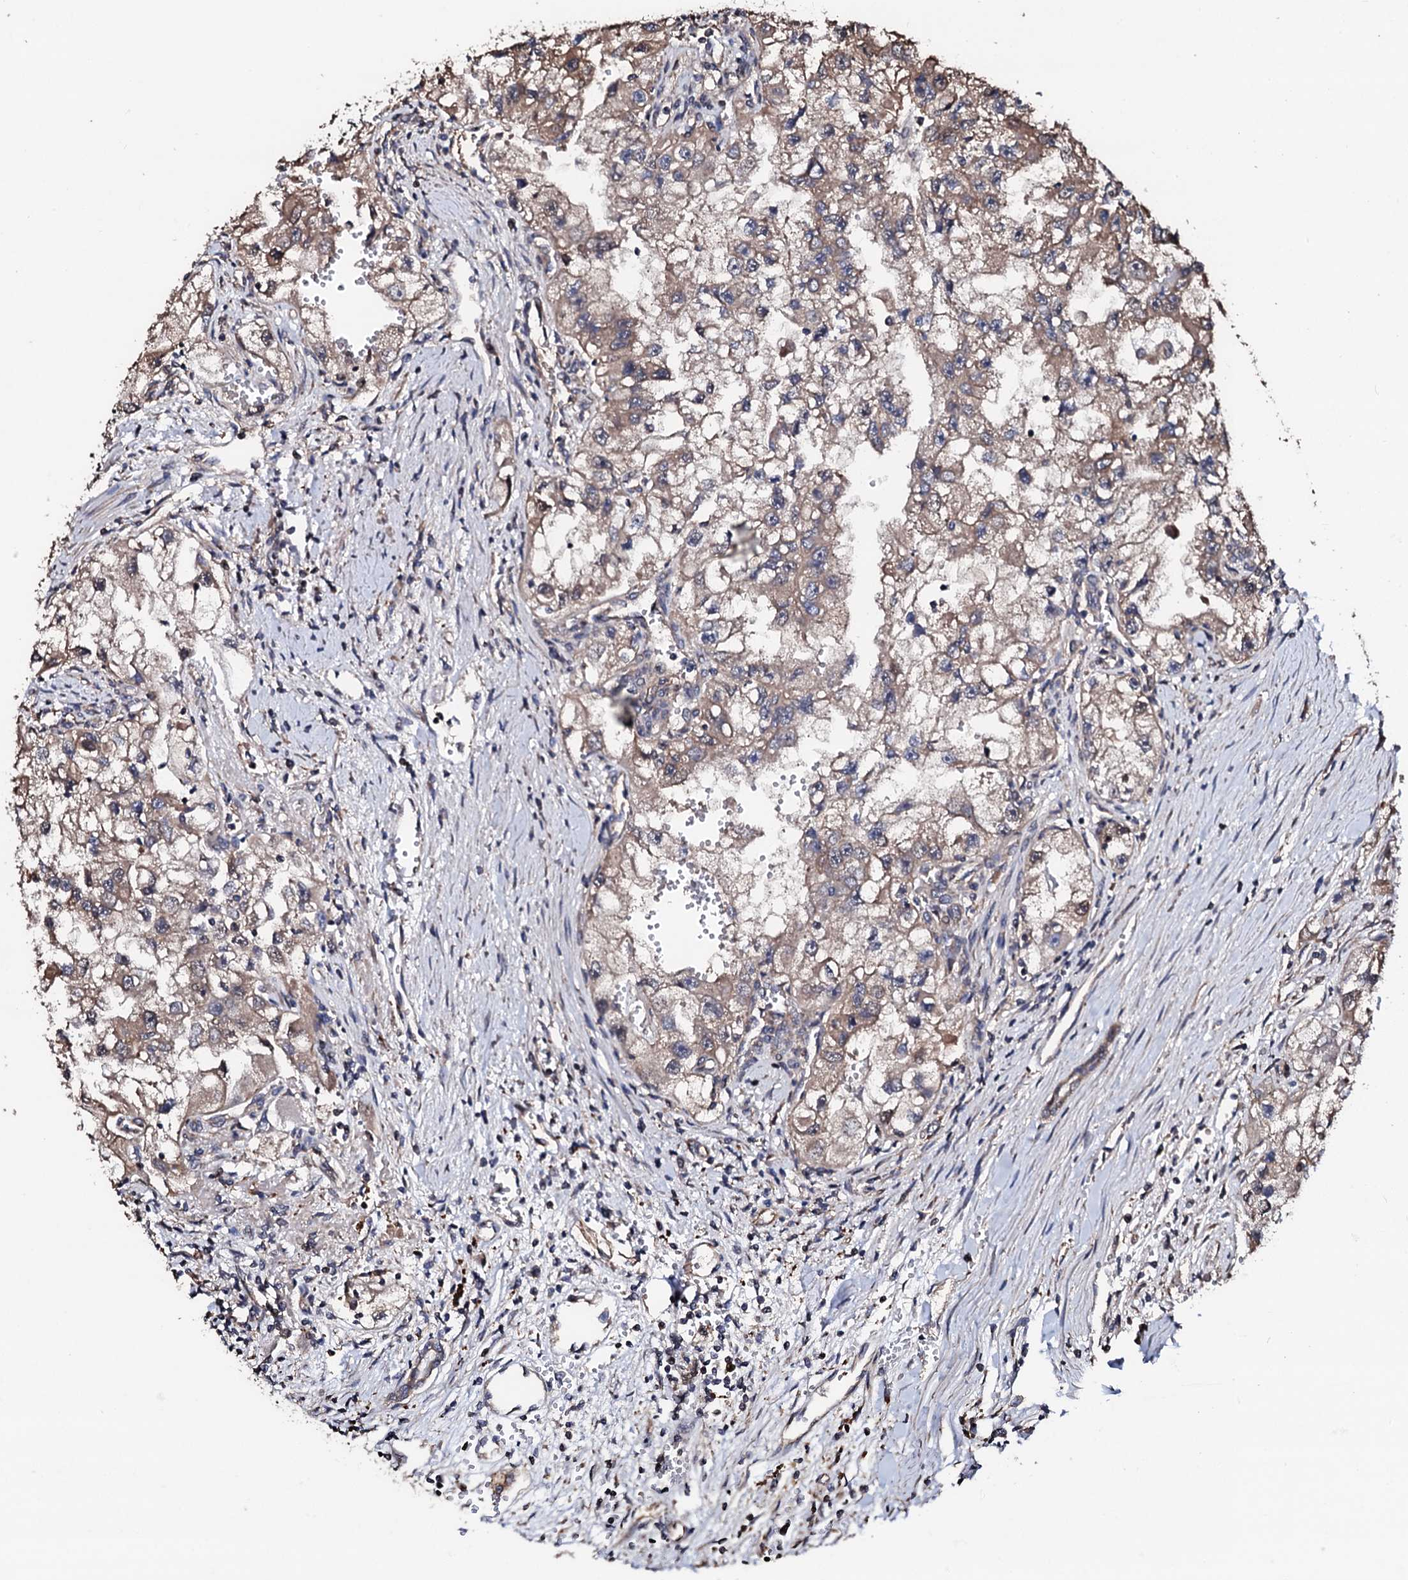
{"staining": {"intensity": "weak", "quantity": ">75%", "location": "cytoplasmic/membranous"}, "tissue": "renal cancer", "cell_type": "Tumor cells", "image_type": "cancer", "snomed": [{"axis": "morphology", "description": "Adenocarcinoma, NOS"}, {"axis": "topography", "description": "Kidney"}], "caption": "A photomicrograph of human renal adenocarcinoma stained for a protein reveals weak cytoplasmic/membranous brown staining in tumor cells. (Brightfield microscopy of DAB IHC at high magnification).", "gene": "CKAP5", "patient": {"sex": "male", "age": 63}}